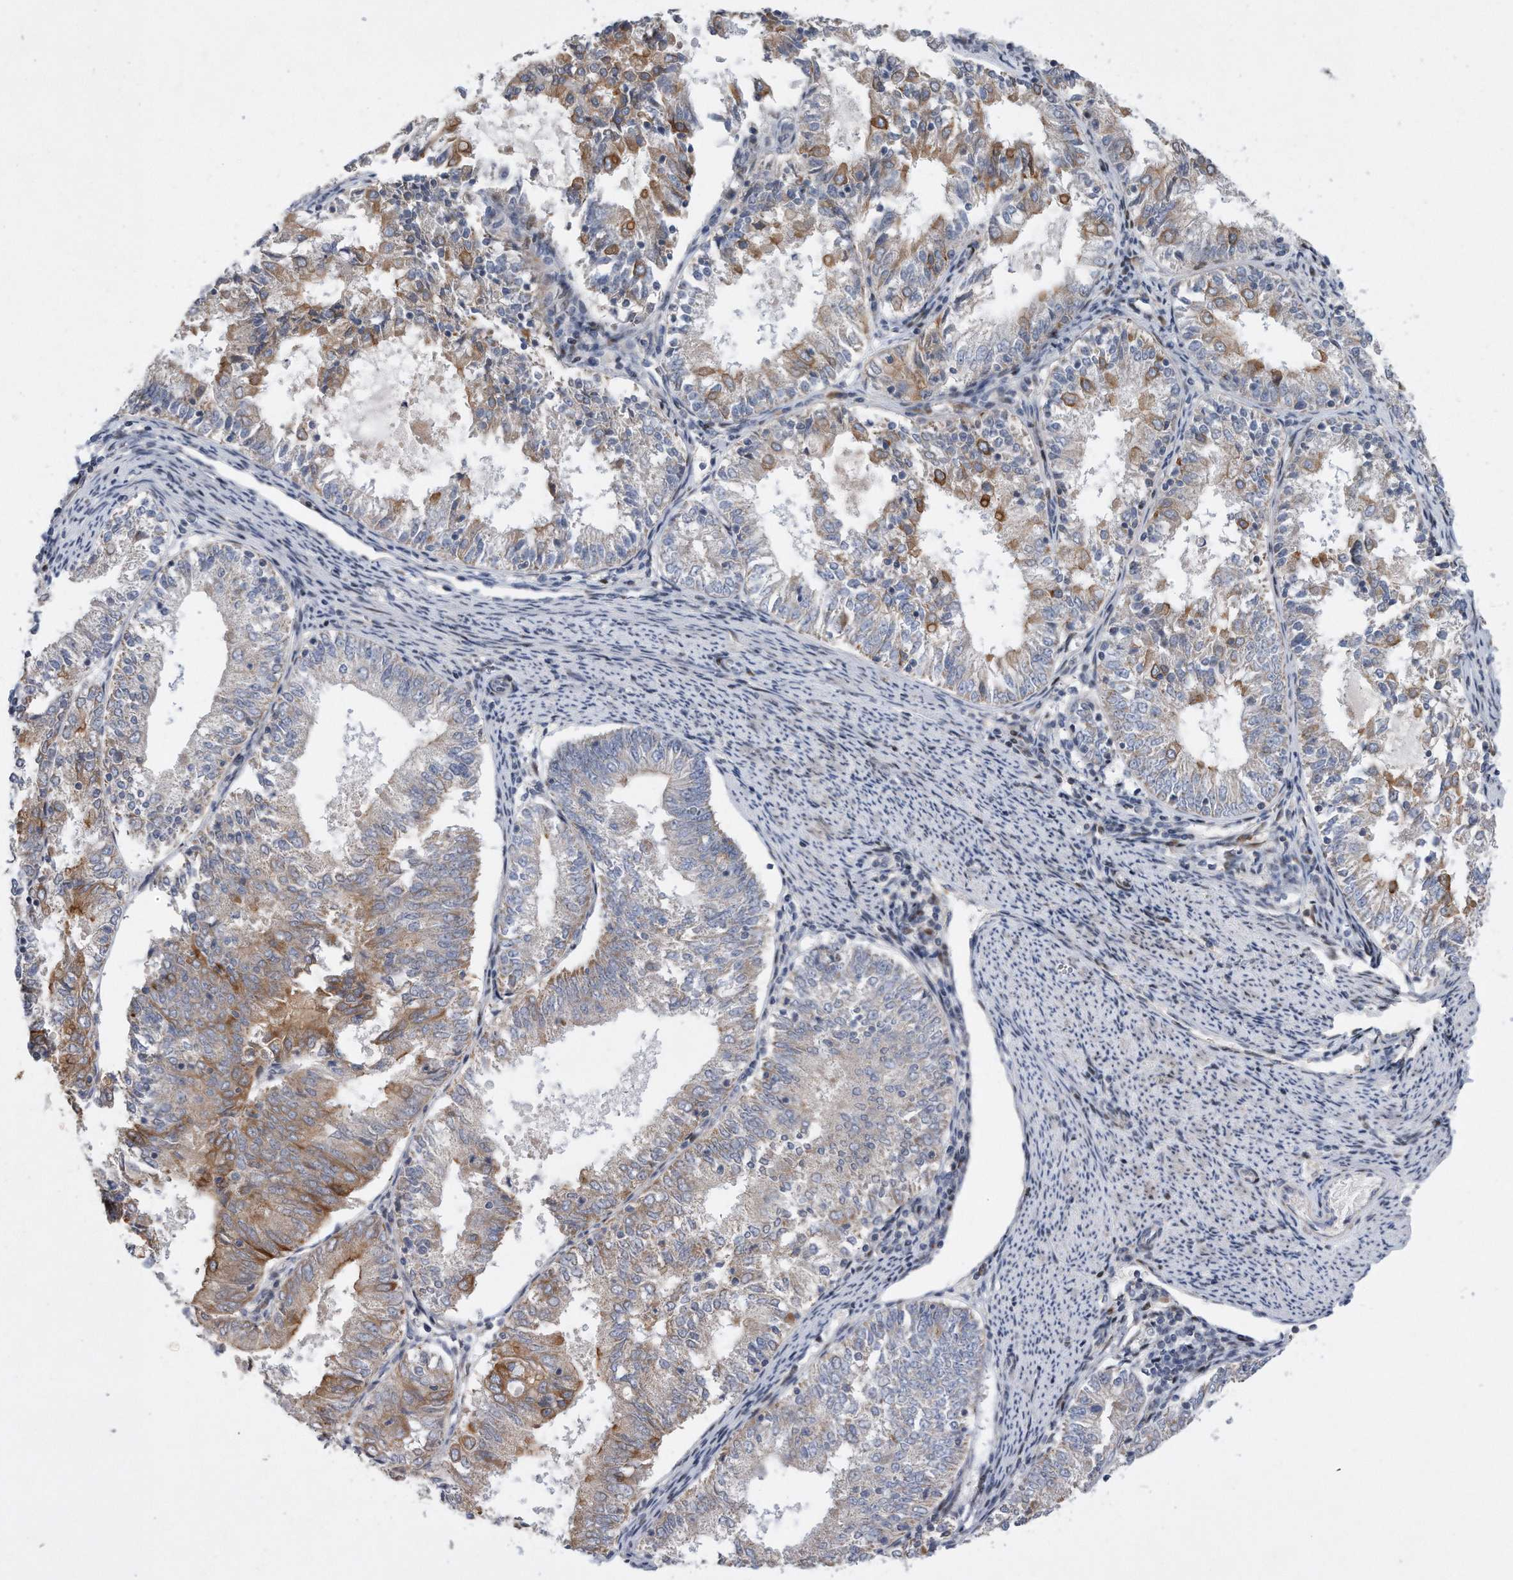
{"staining": {"intensity": "moderate", "quantity": "25%-75%", "location": "cytoplasmic/membranous"}, "tissue": "endometrial cancer", "cell_type": "Tumor cells", "image_type": "cancer", "snomed": [{"axis": "morphology", "description": "Adenocarcinoma, NOS"}, {"axis": "topography", "description": "Endometrium"}], "caption": "Endometrial adenocarcinoma tissue shows moderate cytoplasmic/membranous positivity in approximately 25%-75% of tumor cells", "gene": "CDH12", "patient": {"sex": "female", "age": 57}}